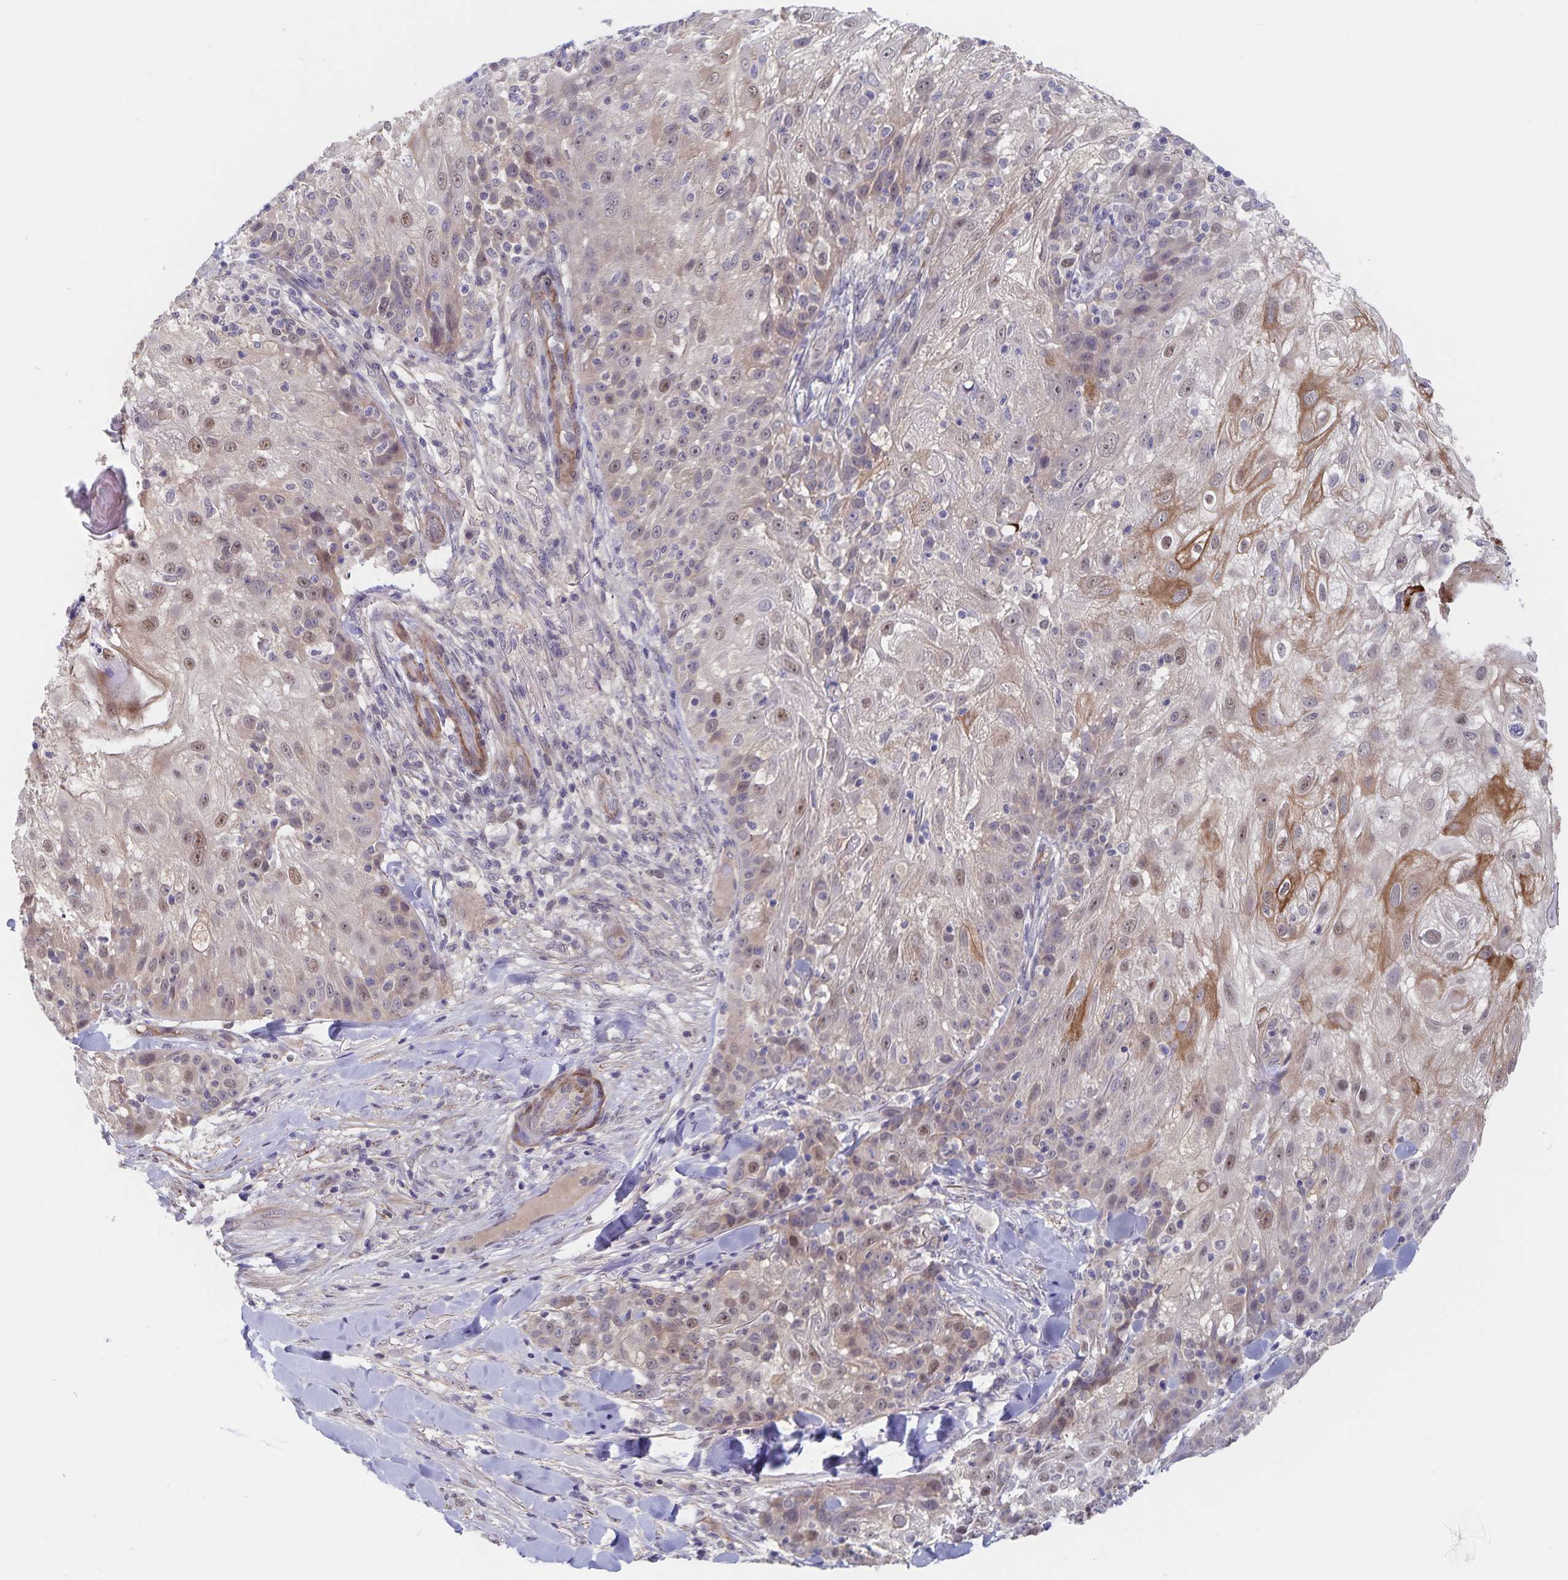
{"staining": {"intensity": "moderate", "quantity": "<25%", "location": "cytoplasmic/membranous,nuclear"}, "tissue": "skin cancer", "cell_type": "Tumor cells", "image_type": "cancer", "snomed": [{"axis": "morphology", "description": "Normal tissue, NOS"}, {"axis": "morphology", "description": "Squamous cell carcinoma, NOS"}, {"axis": "topography", "description": "Skin"}], "caption": "Protein expression analysis of human skin cancer reveals moderate cytoplasmic/membranous and nuclear positivity in approximately <25% of tumor cells.", "gene": "BAG6", "patient": {"sex": "female", "age": 83}}